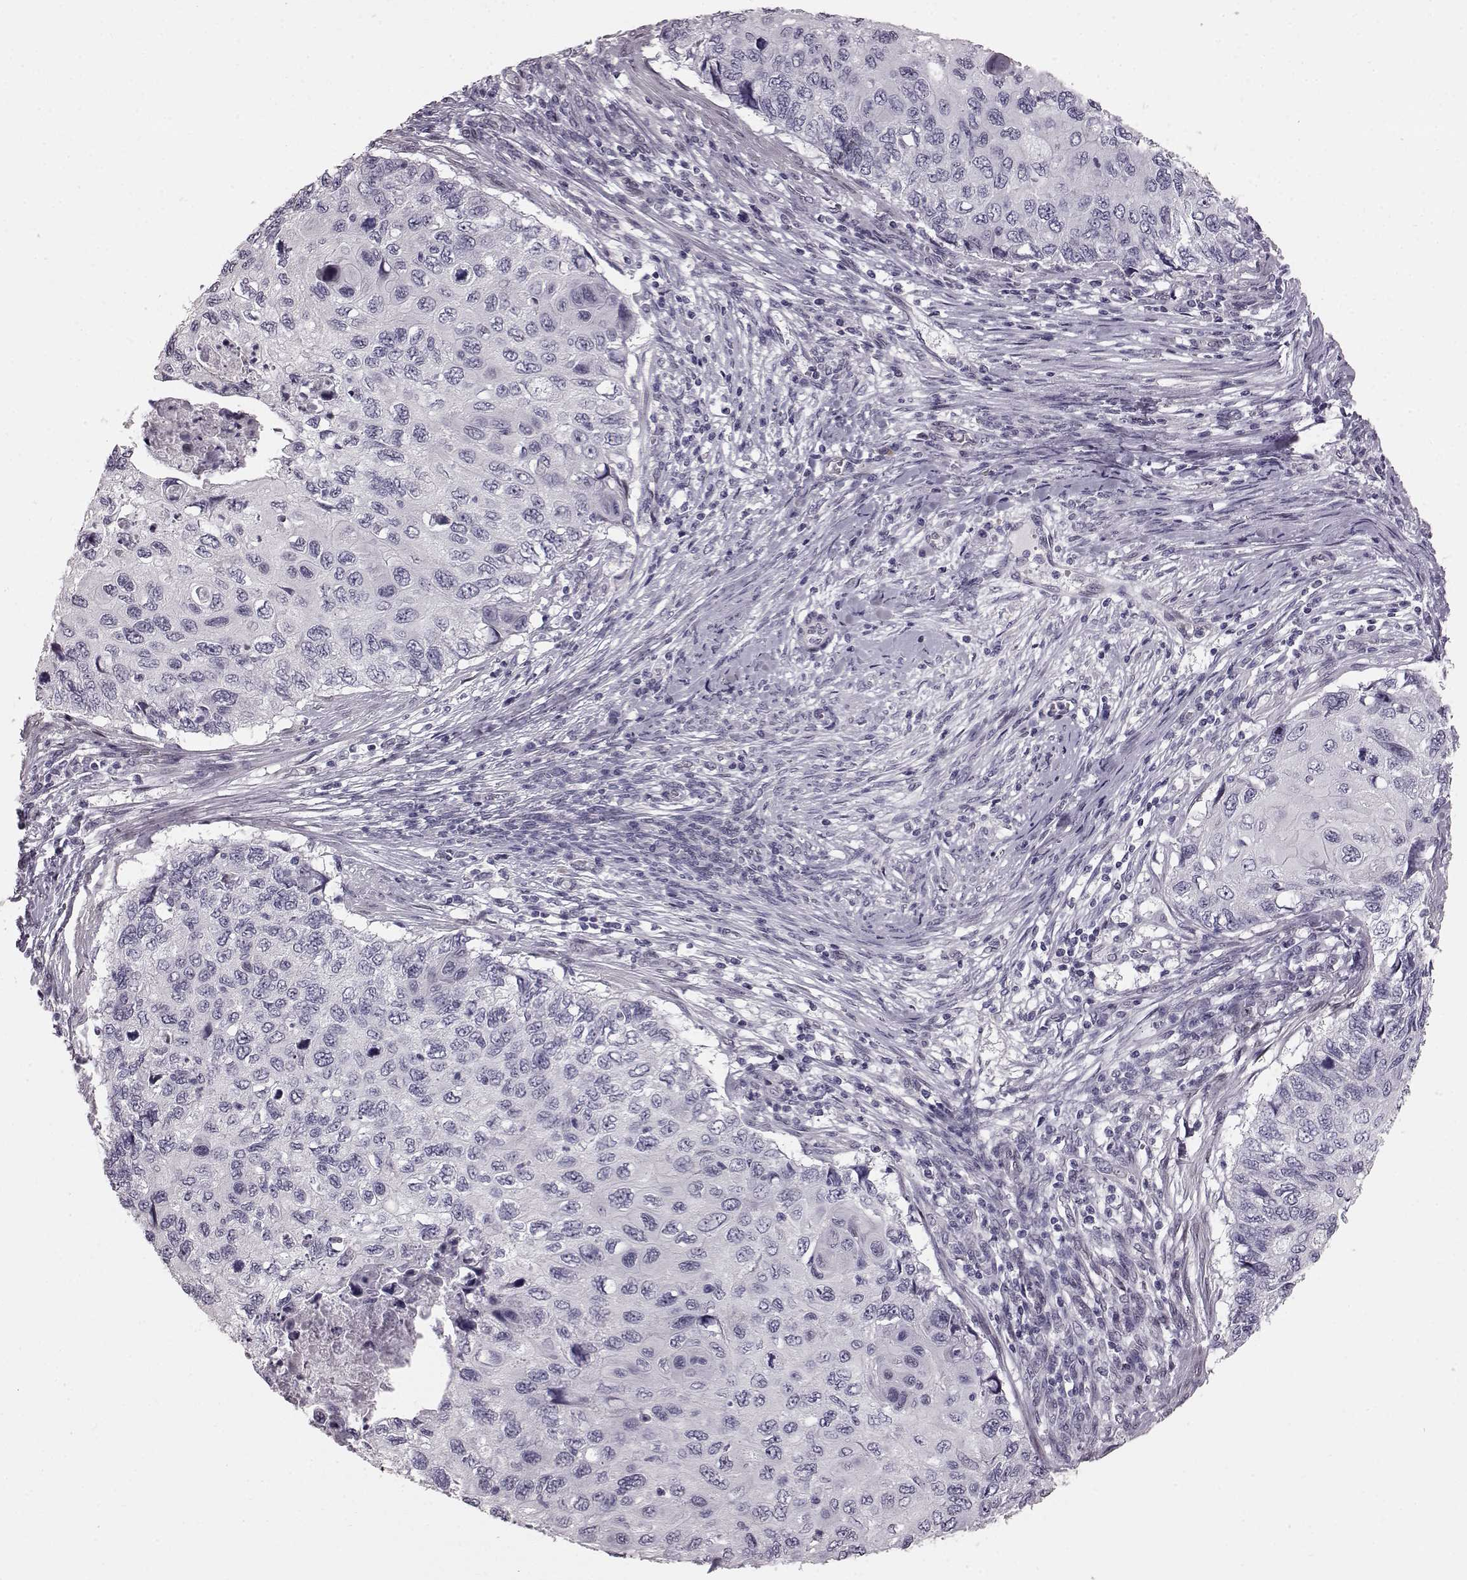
{"staining": {"intensity": "negative", "quantity": "none", "location": "none"}, "tissue": "cervical cancer", "cell_type": "Tumor cells", "image_type": "cancer", "snomed": [{"axis": "morphology", "description": "Squamous cell carcinoma, NOS"}, {"axis": "topography", "description": "Cervix"}], "caption": "This is an immunohistochemistry (IHC) photomicrograph of cervical squamous cell carcinoma. There is no expression in tumor cells.", "gene": "TCHHL1", "patient": {"sex": "female", "age": 70}}